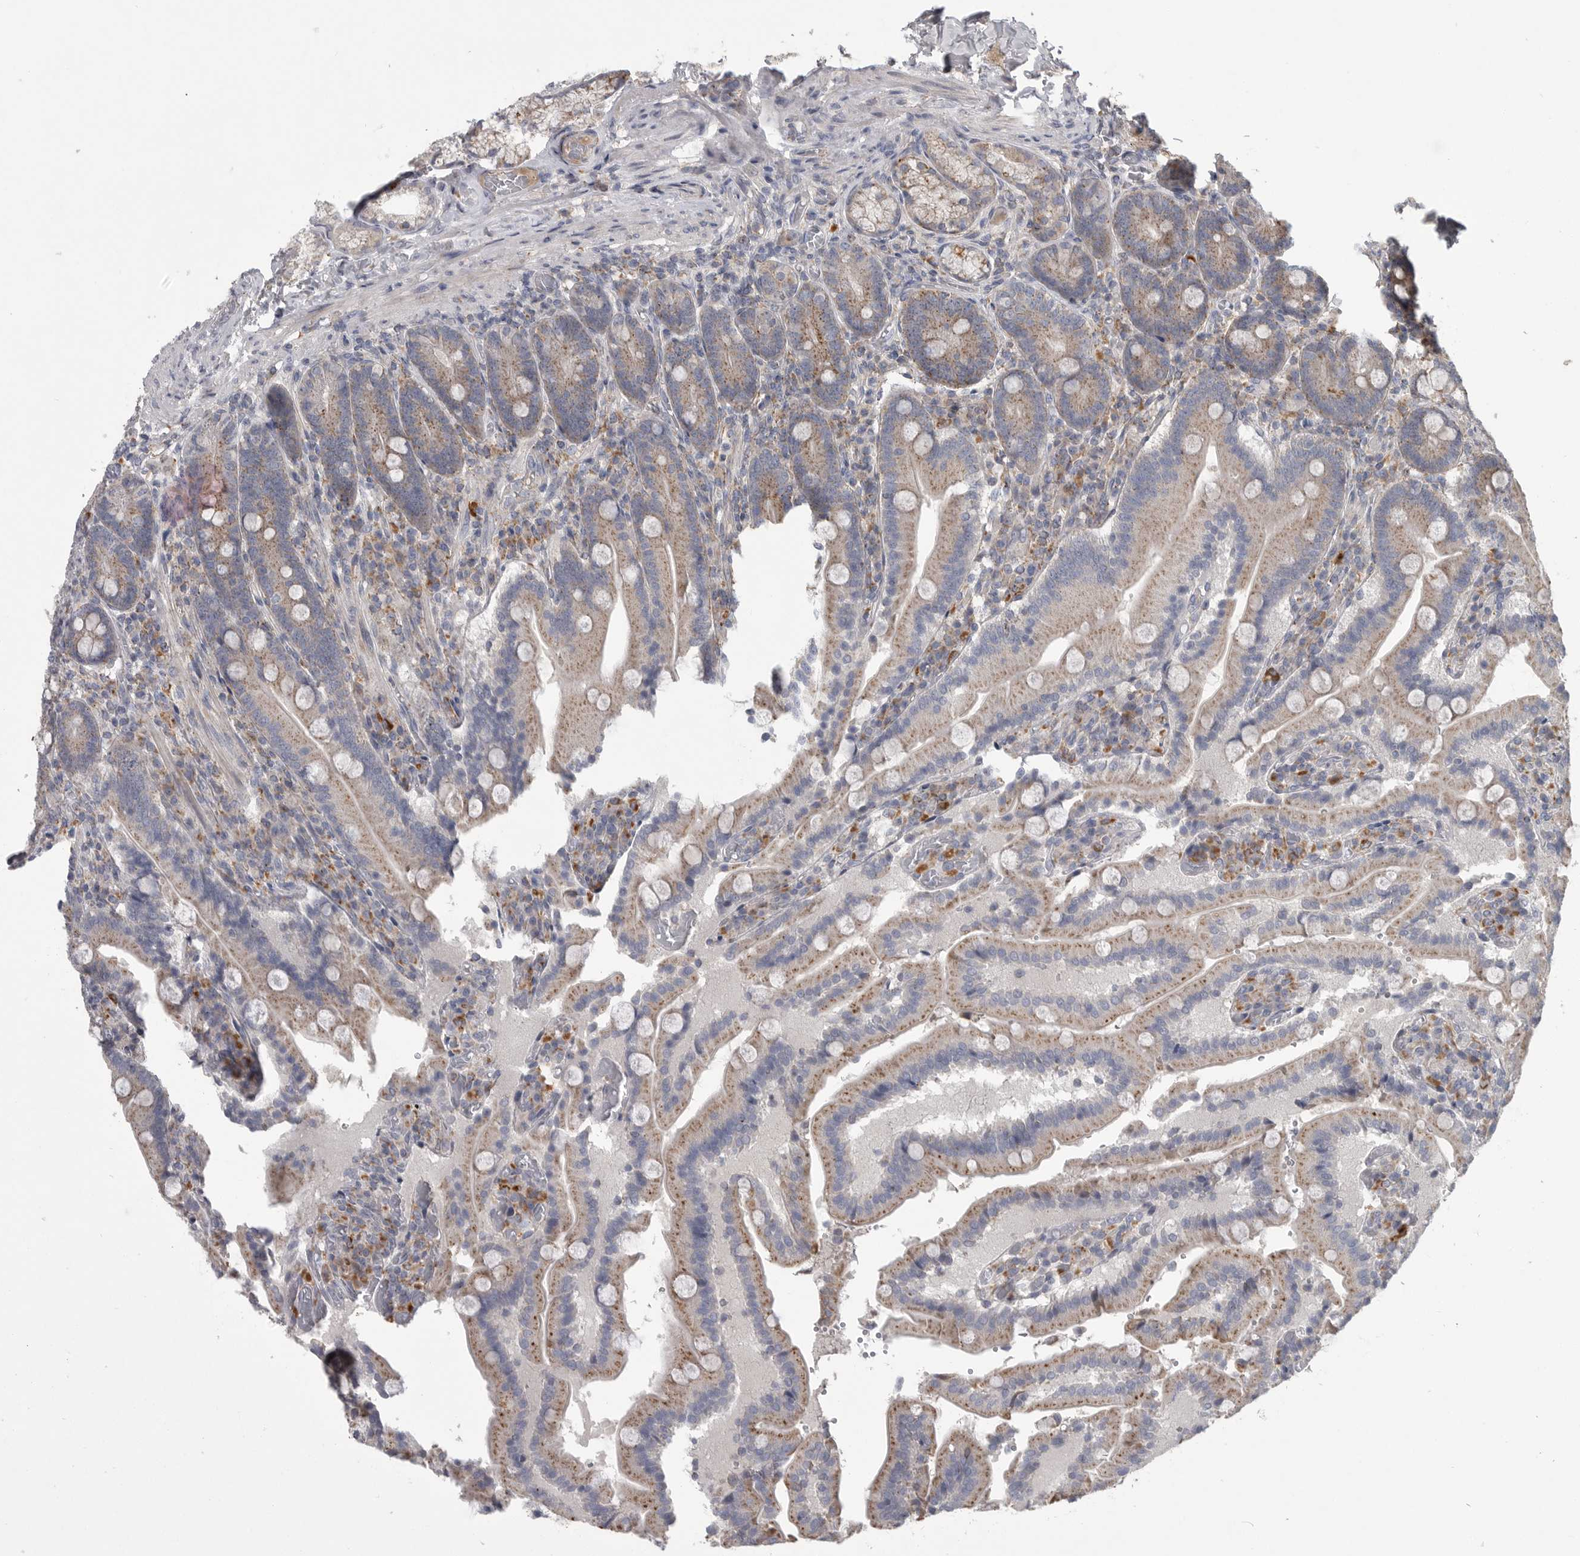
{"staining": {"intensity": "moderate", "quantity": "25%-75%", "location": "cytoplasmic/membranous"}, "tissue": "duodenum", "cell_type": "Glandular cells", "image_type": "normal", "snomed": [{"axis": "morphology", "description": "Normal tissue, NOS"}, {"axis": "topography", "description": "Duodenum"}], "caption": "Human duodenum stained with a brown dye exhibits moderate cytoplasmic/membranous positive expression in about 25%-75% of glandular cells.", "gene": "LAMTOR3", "patient": {"sex": "female", "age": 62}}